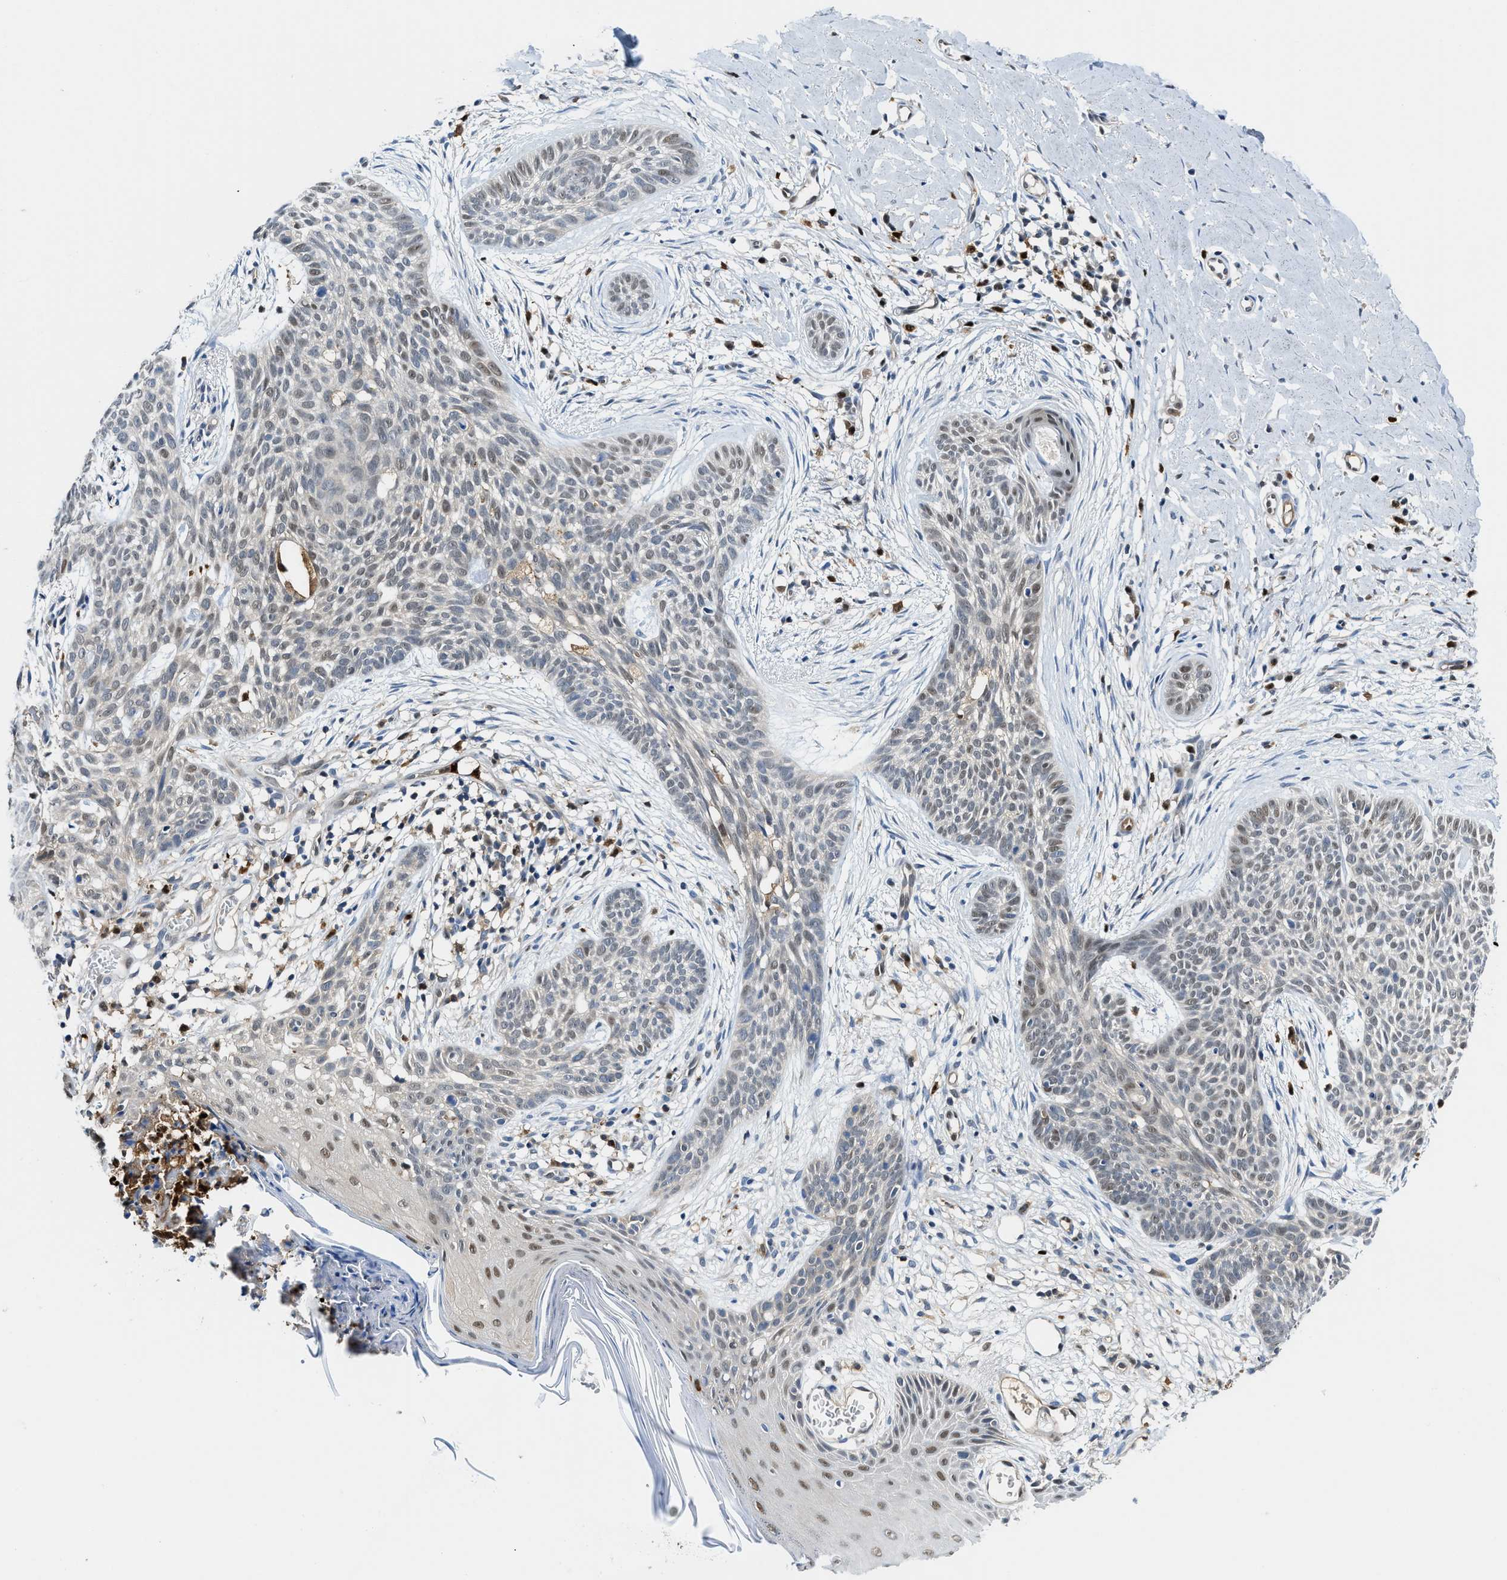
{"staining": {"intensity": "weak", "quantity": "25%-75%", "location": "nuclear"}, "tissue": "skin cancer", "cell_type": "Tumor cells", "image_type": "cancer", "snomed": [{"axis": "morphology", "description": "Basal cell carcinoma"}, {"axis": "topography", "description": "Skin"}], "caption": "Brown immunohistochemical staining in basal cell carcinoma (skin) shows weak nuclear staining in about 25%-75% of tumor cells.", "gene": "LTA4H", "patient": {"sex": "female", "age": 59}}